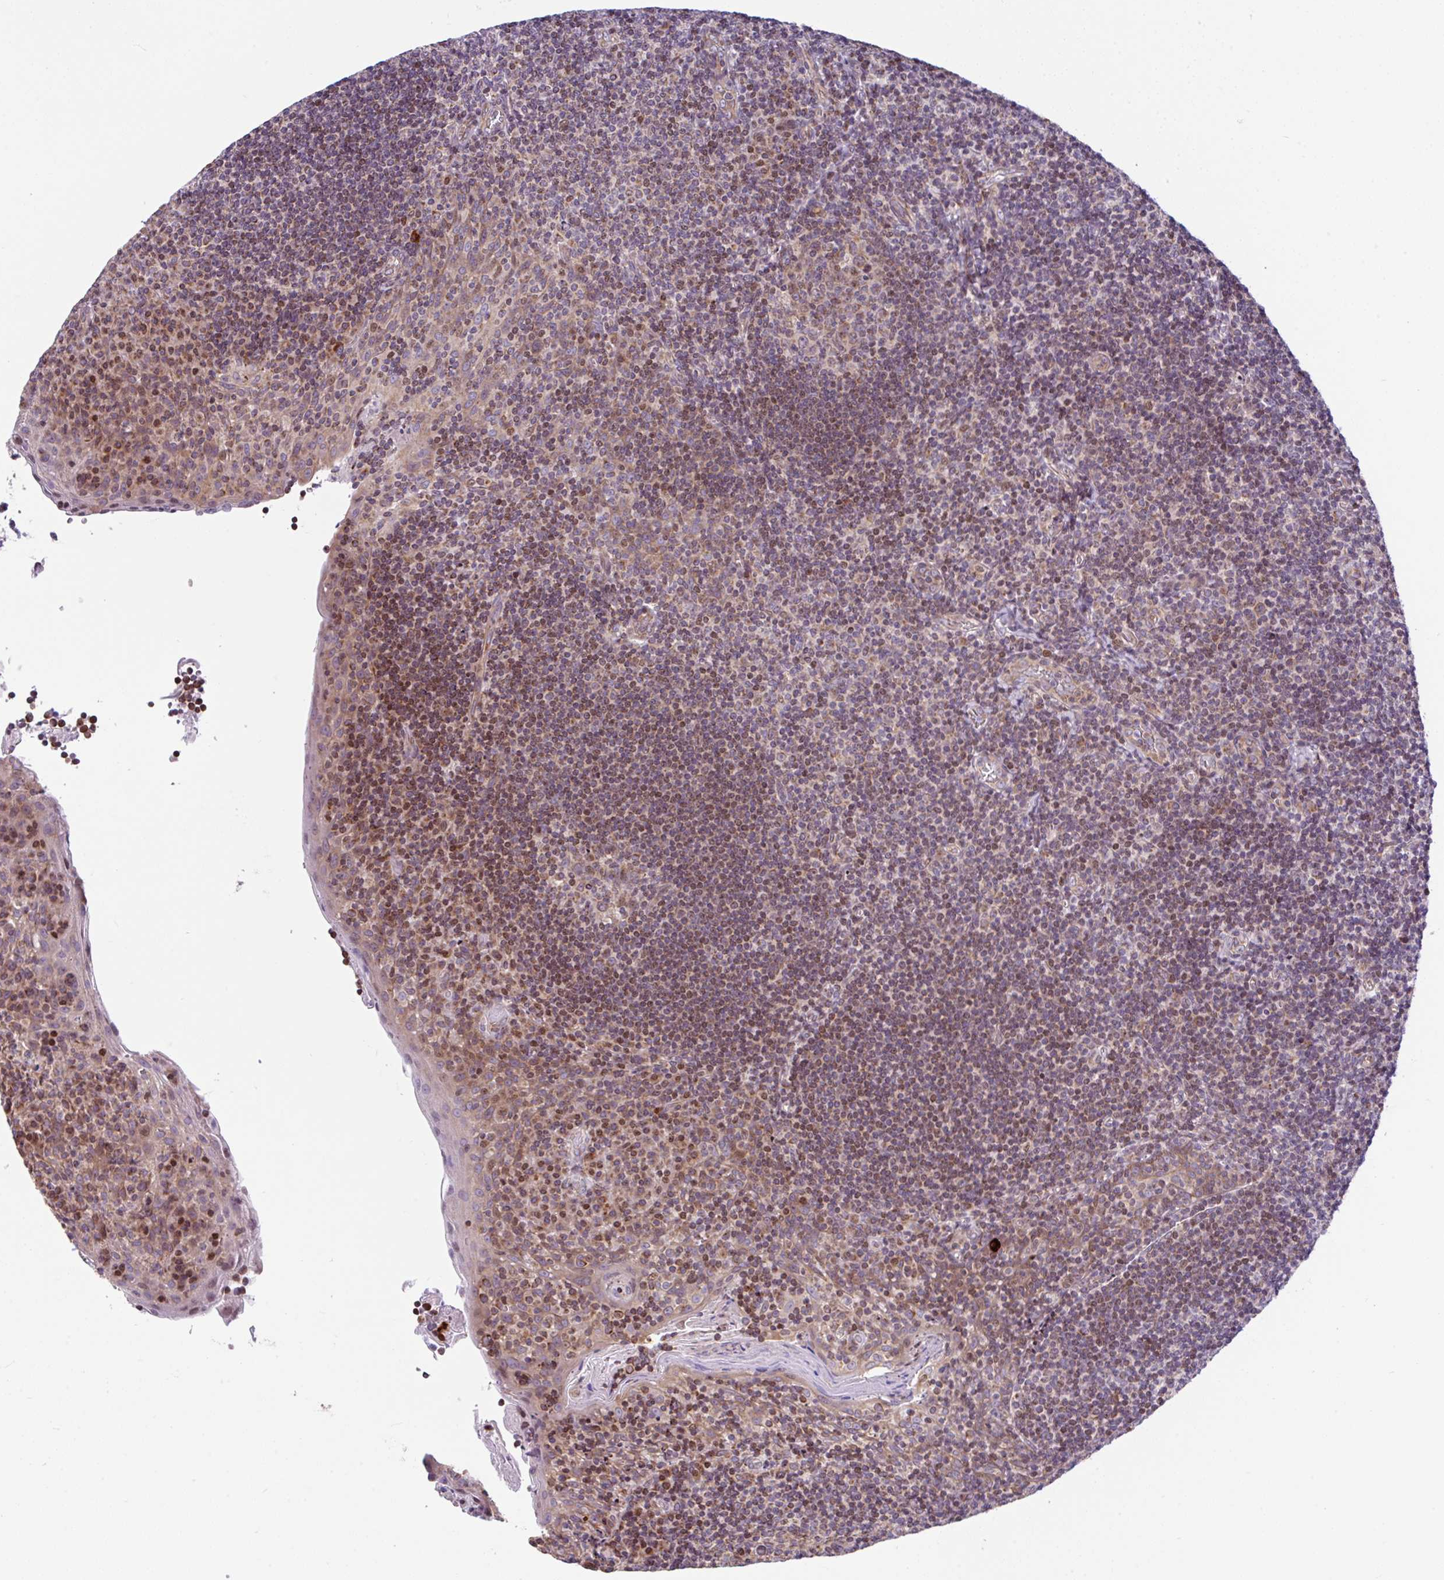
{"staining": {"intensity": "weak", "quantity": "<25%", "location": "cytoplasmic/membranous,nuclear"}, "tissue": "tonsil", "cell_type": "Germinal center cells", "image_type": "normal", "snomed": [{"axis": "morphology", "description": "Normal tissue, NOS"}, {"axis": "topography", "description": "Tonsil"}], "caption": "Germinal center cells are negative for brown protein staining in benign tonsil. Nuclei are stained in blue.", "gene": "FIGNL1", "patient": {"sex": "male", "age": 17}}